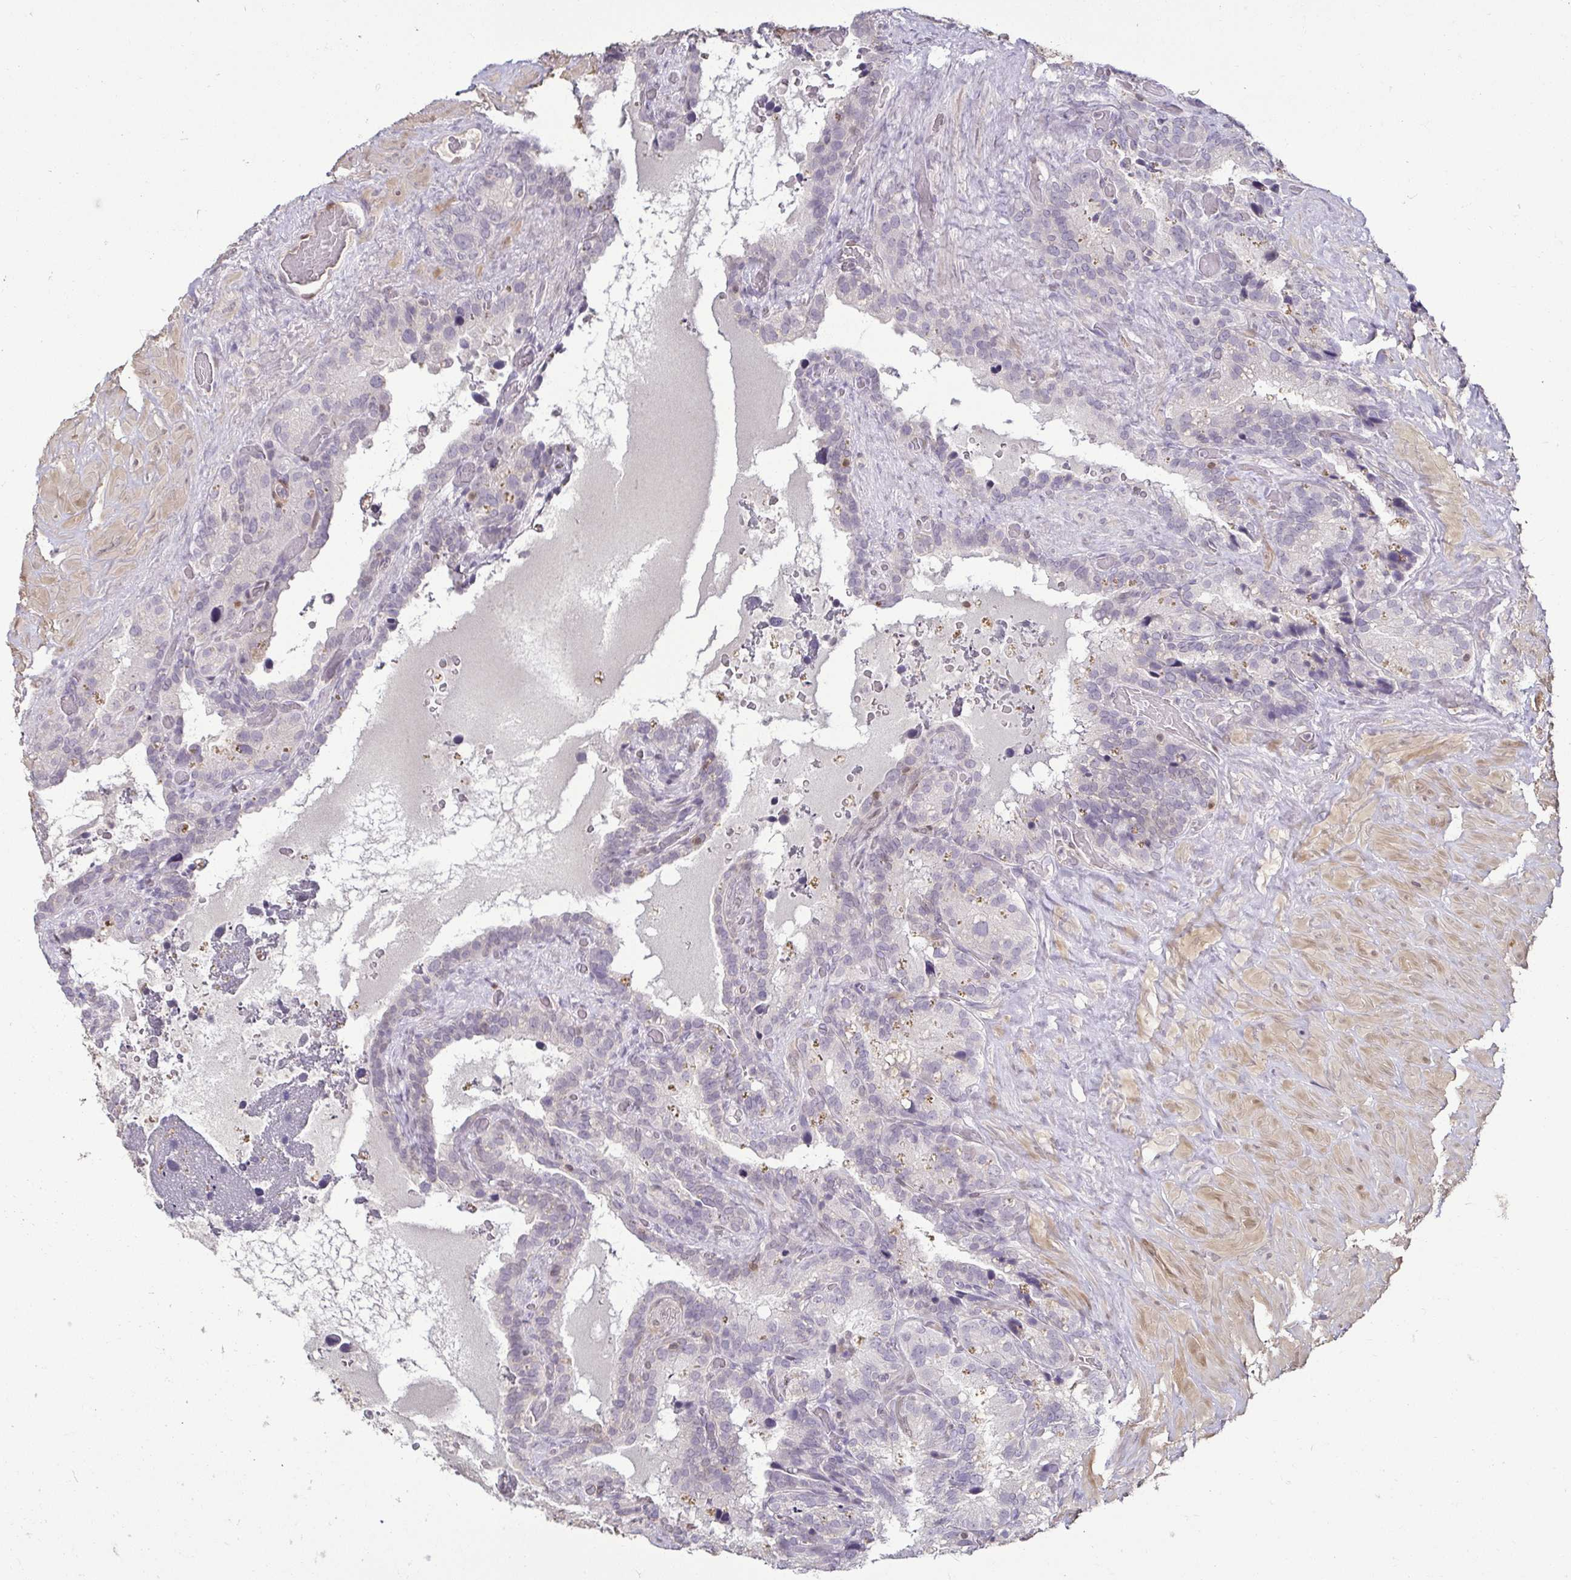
{"staining": {"intensity": "negative", "quantity": "none", "location": "none"}, "tissue": "seminal vesicle", "cell_type": "Glandular cells", "image_type": "normal", "snomed": [{"axis": "morphology", "description": "Normal tissue, NOS"}, {"axis": "topography", "description": "Seminal veicle"}], "caption": "Glandular cells show no significant protein expression in normal seminal vesicle. (Brightfield microscopy of DAB (3,3'-diaminobenzidine) immunohistochemistry (IHC) at high magnification).", "gene": "HOPX", "patient": {"sex": "male", "age": 60}}